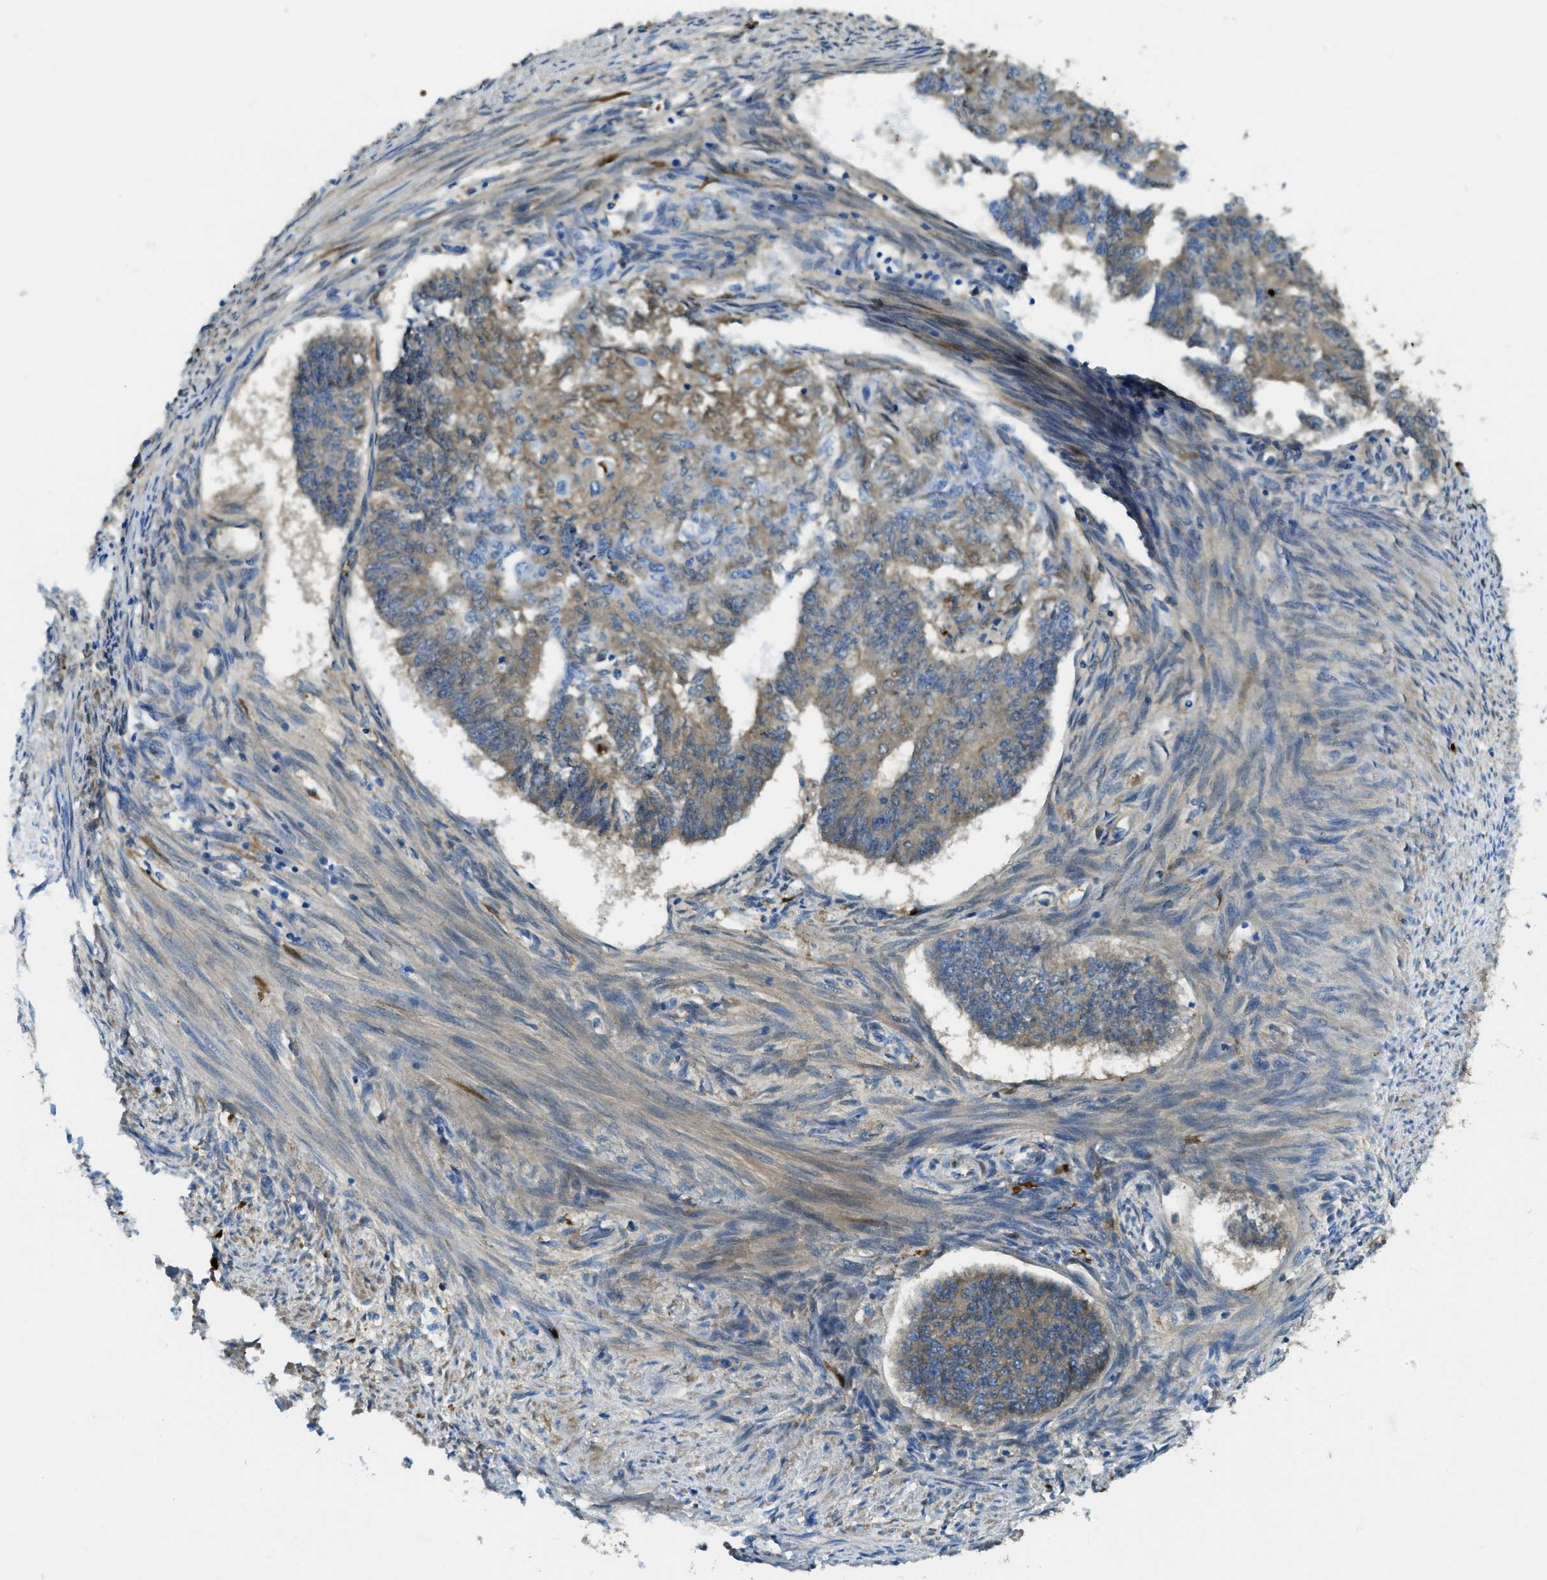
{"staining": {"intensity": "weak", "quantity": "25%-75%", "location": "cytoplasmic/membranous"}, "tissue": "endometrial cancer", "cell_type": "Tumor cells", "image_type": "cancer", "snomed": [{"axis": "morphology", "description": "Adenocarcinoma, NOS"}, {"axis": "topography", "description": "Endometrium"}], "caption": "IHC of human endometrial cancer reveals low levels of weak cytoplasmic/membranous staining in about 25%-75% of tumor cells. Nuclei are stained in blue.", "gene": "TRIM59", "patient": {"sex": "female", "age": 32}}